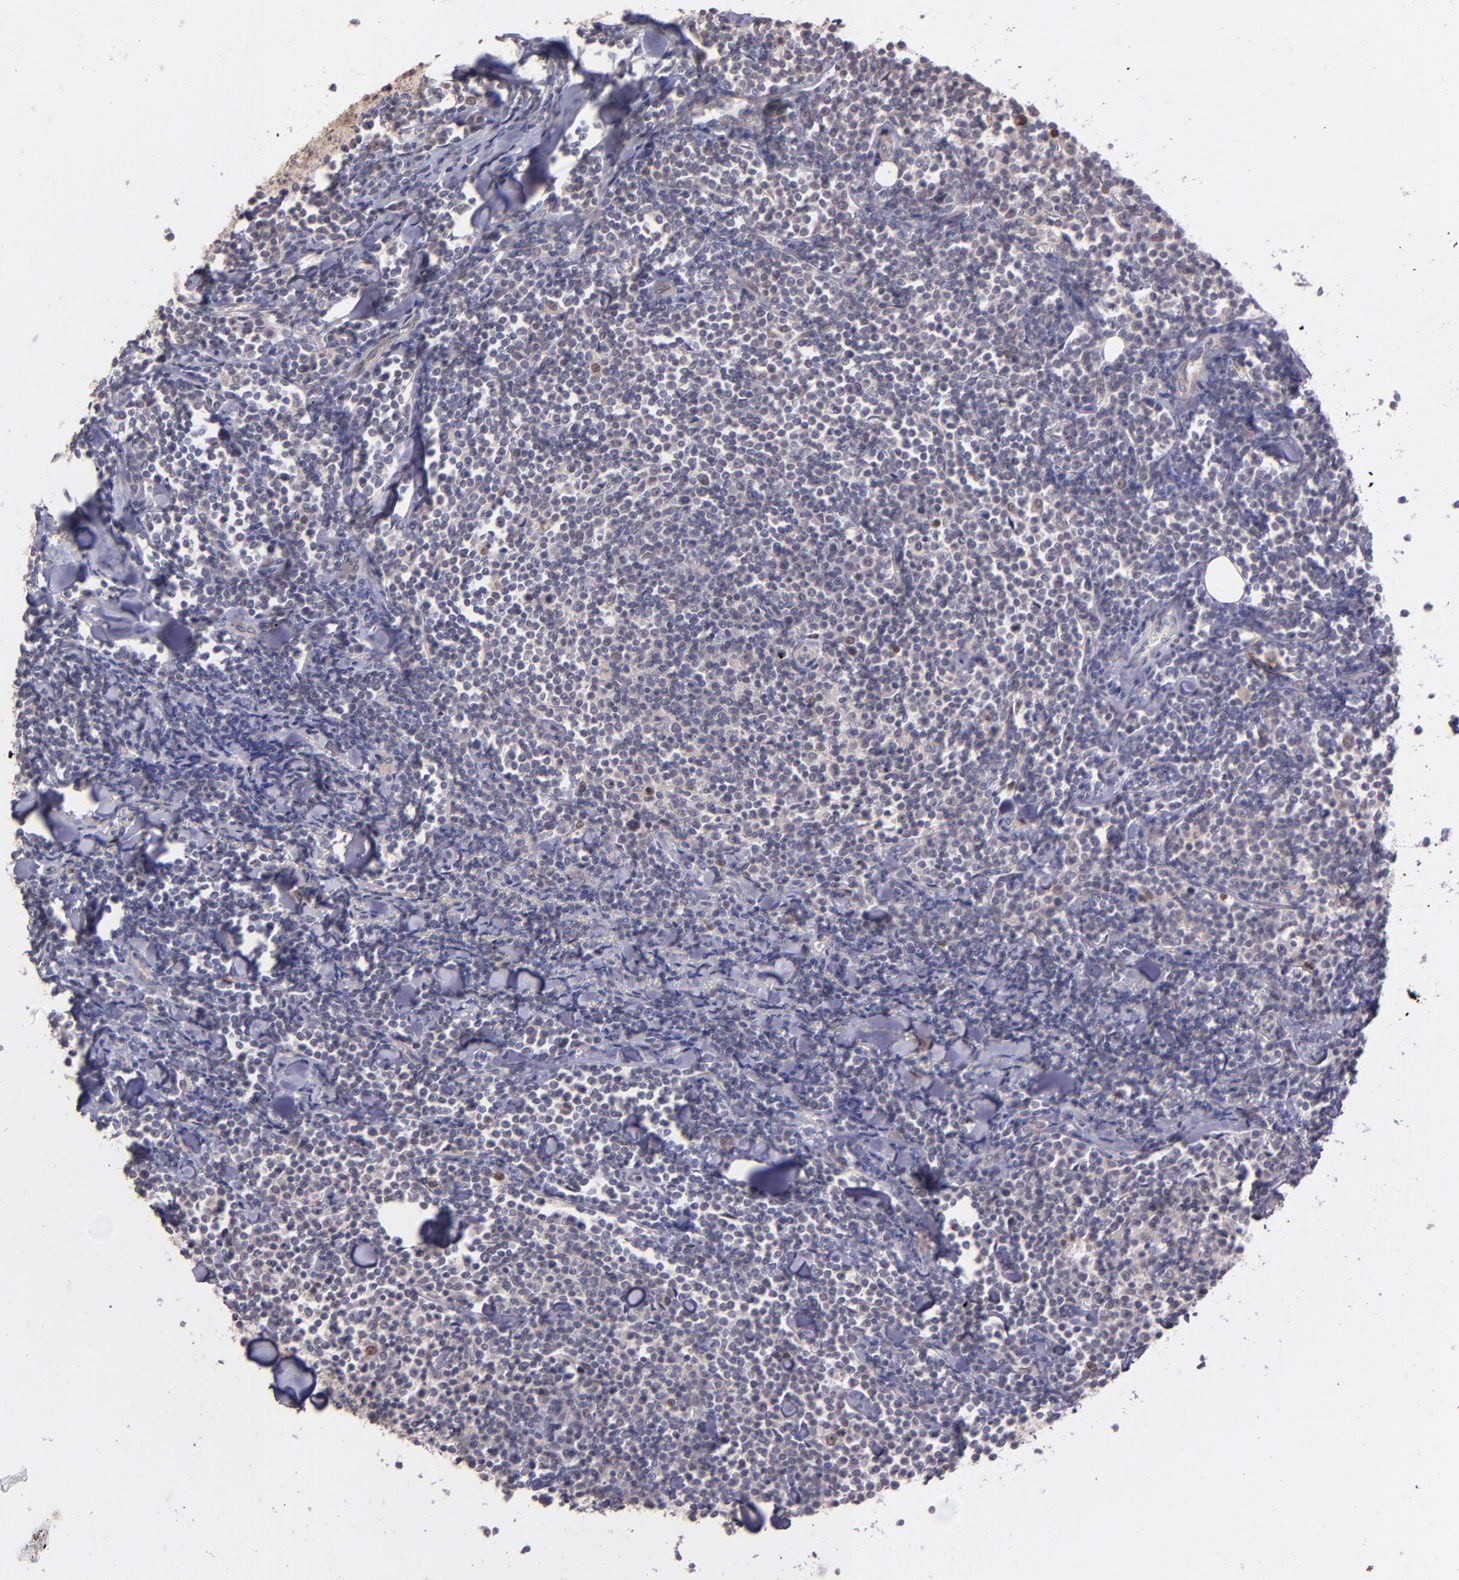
{"staining": {"intensity": "negative", "quantity": "none", "location": "none"}, "tissue": "lymphoma", "cell_type": "Tumor cells", "image_type": "cancer", "snomed": [{"axis": "morphology", "description": "Malignant lymphoma, non-Hodgkin's type, Low grade"}, {"axis": "topography", "description": "Soft tissue"}], "caption": "IHC micrograph of human lymphoma stained for a protein (brown), which displays no expression in tumor cells. (DAB immunohistochemistry (IHC), high magnification).", "gene": "NUP62CL", "patient": {"sex": "male", "age": 92}}